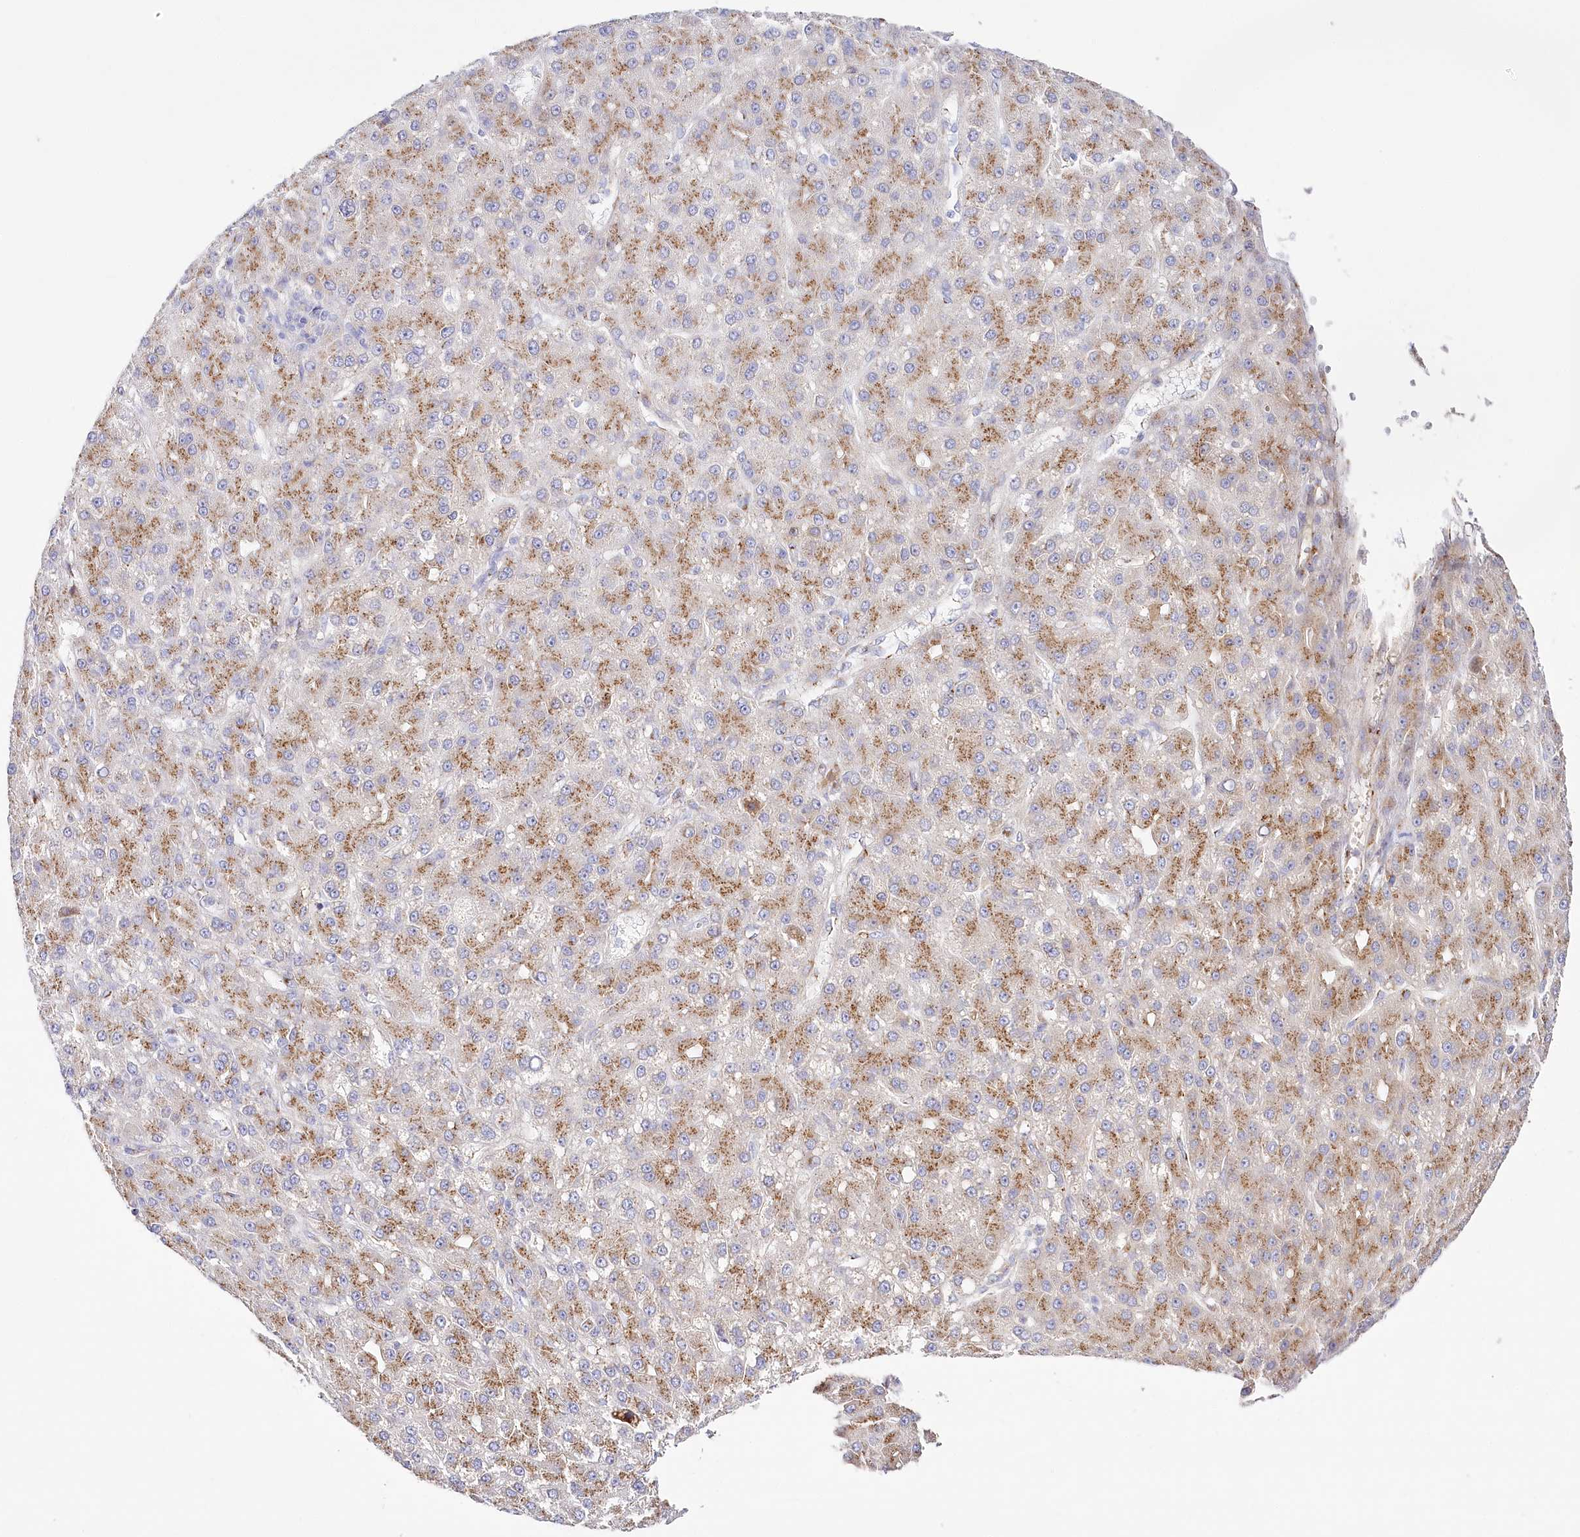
{"staining": {"intensity": "moderate", "quantity": ">75%", "location": "cytoplasmic/membranous"}, "tissue": "liver cancer", "cell_type": "Tumor cells", "image_type": "cancer", "snomed": [{"axis": "morphology", "description": "Carcinoma, Hepatocellular, NOS"}, {"axis": "topography", "description": "Liver"}], "caption": "This micrograph shows immunohistochemistry staining of human liver cancer, with medium moderate cytoplasmic/membranous expression in about >75% of tumor cells.", "gene": "ABRAXAS2", "patient": {"sex": "male", "age": 67}}